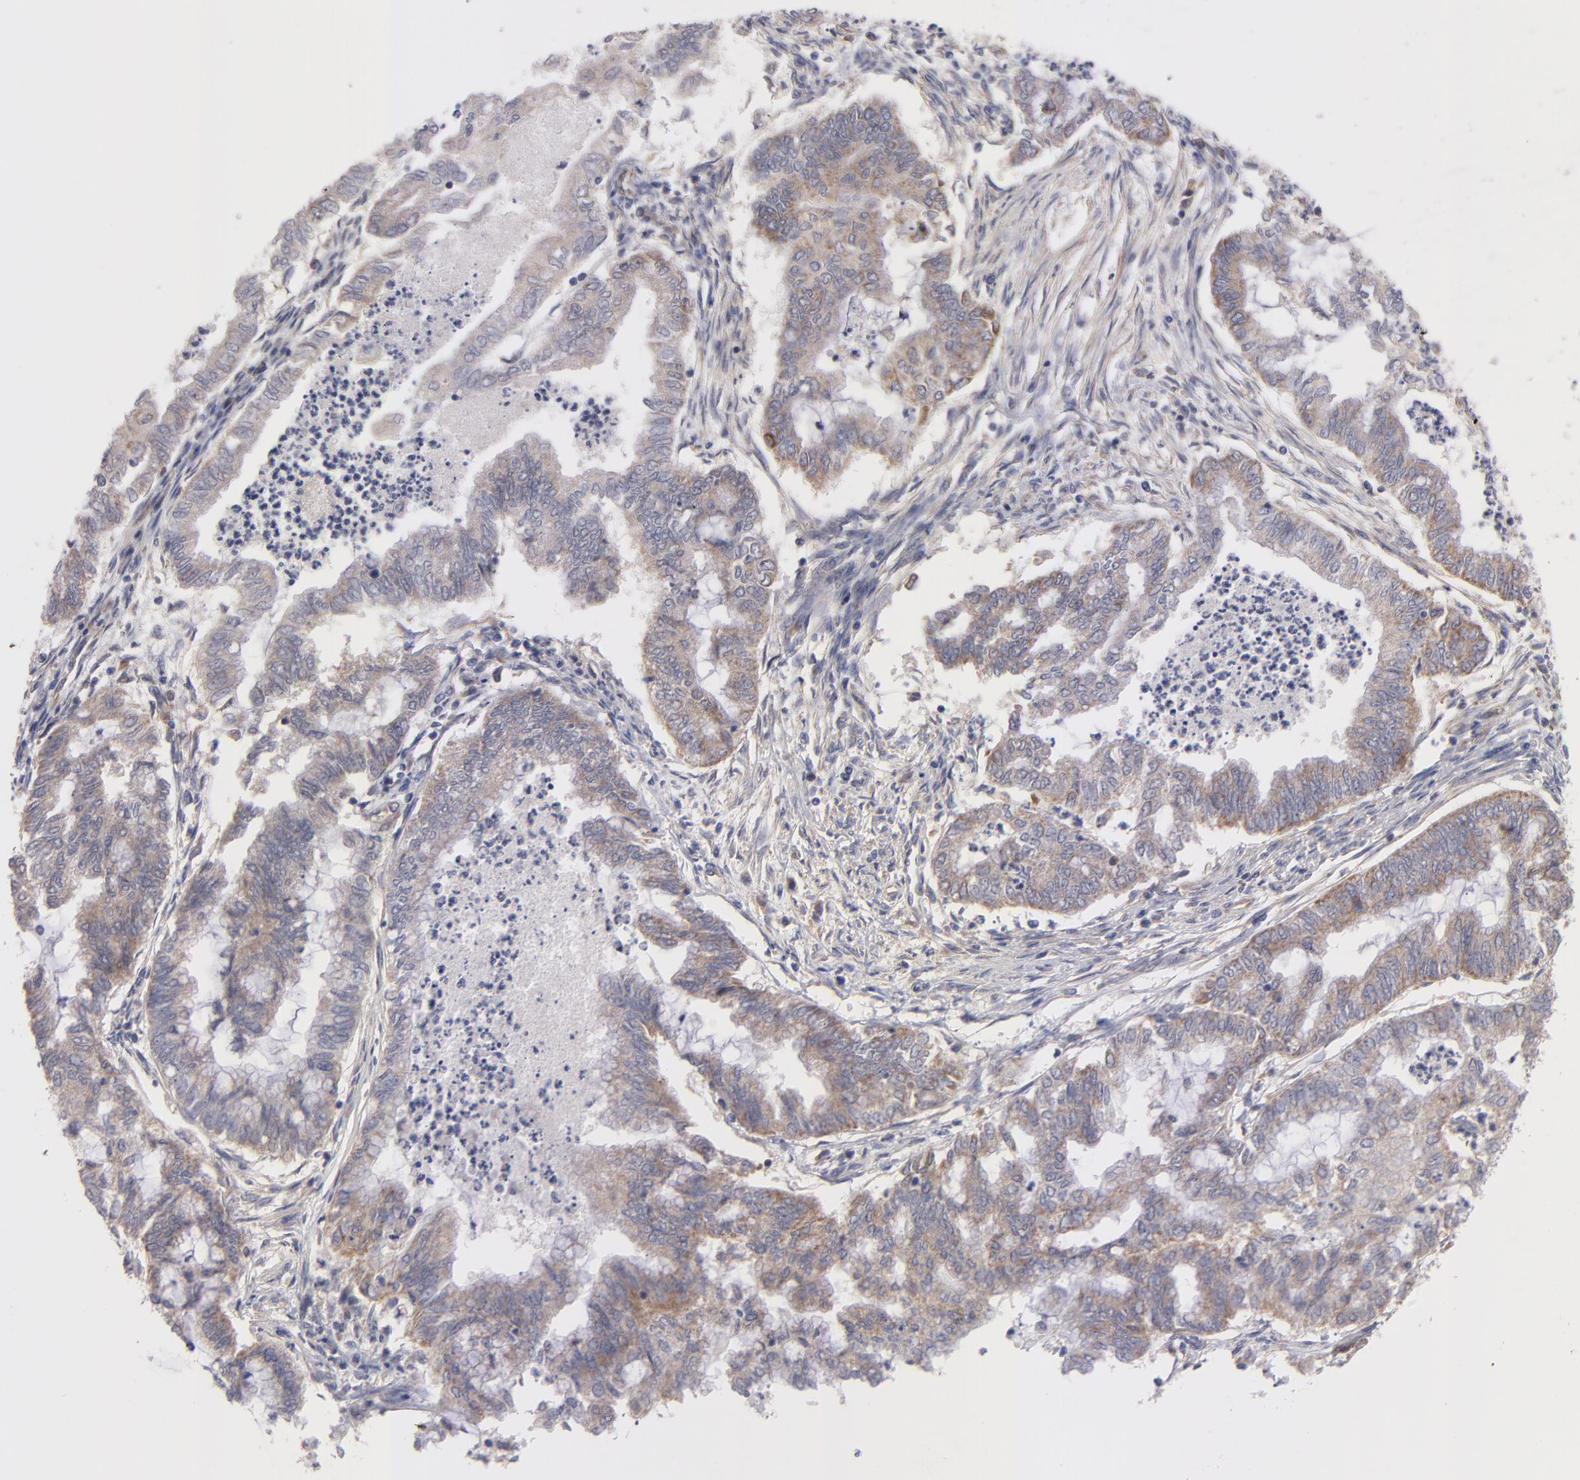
{"staining": {"intensity": "moderate", "quantity": ">75%", "location": "cytoplasmic/membranous"}, "tissue": "endometrial cancer", "cell_type": "Tumor cells", "image_type": "cancer", "snomed": [{"axis": "morphology", "description": "Adenocarcinoma, NOS"}, {"axis": "topography", "description": "Endometrium"}], "caption": "Tumor cells exhibit medium levels of moderate cytoplasmic/membranous staining in about >75% of cells in endometrial adenocarcinoma.", "gene": "HCCS", "patient": {"sex": "female", "age": 79}}